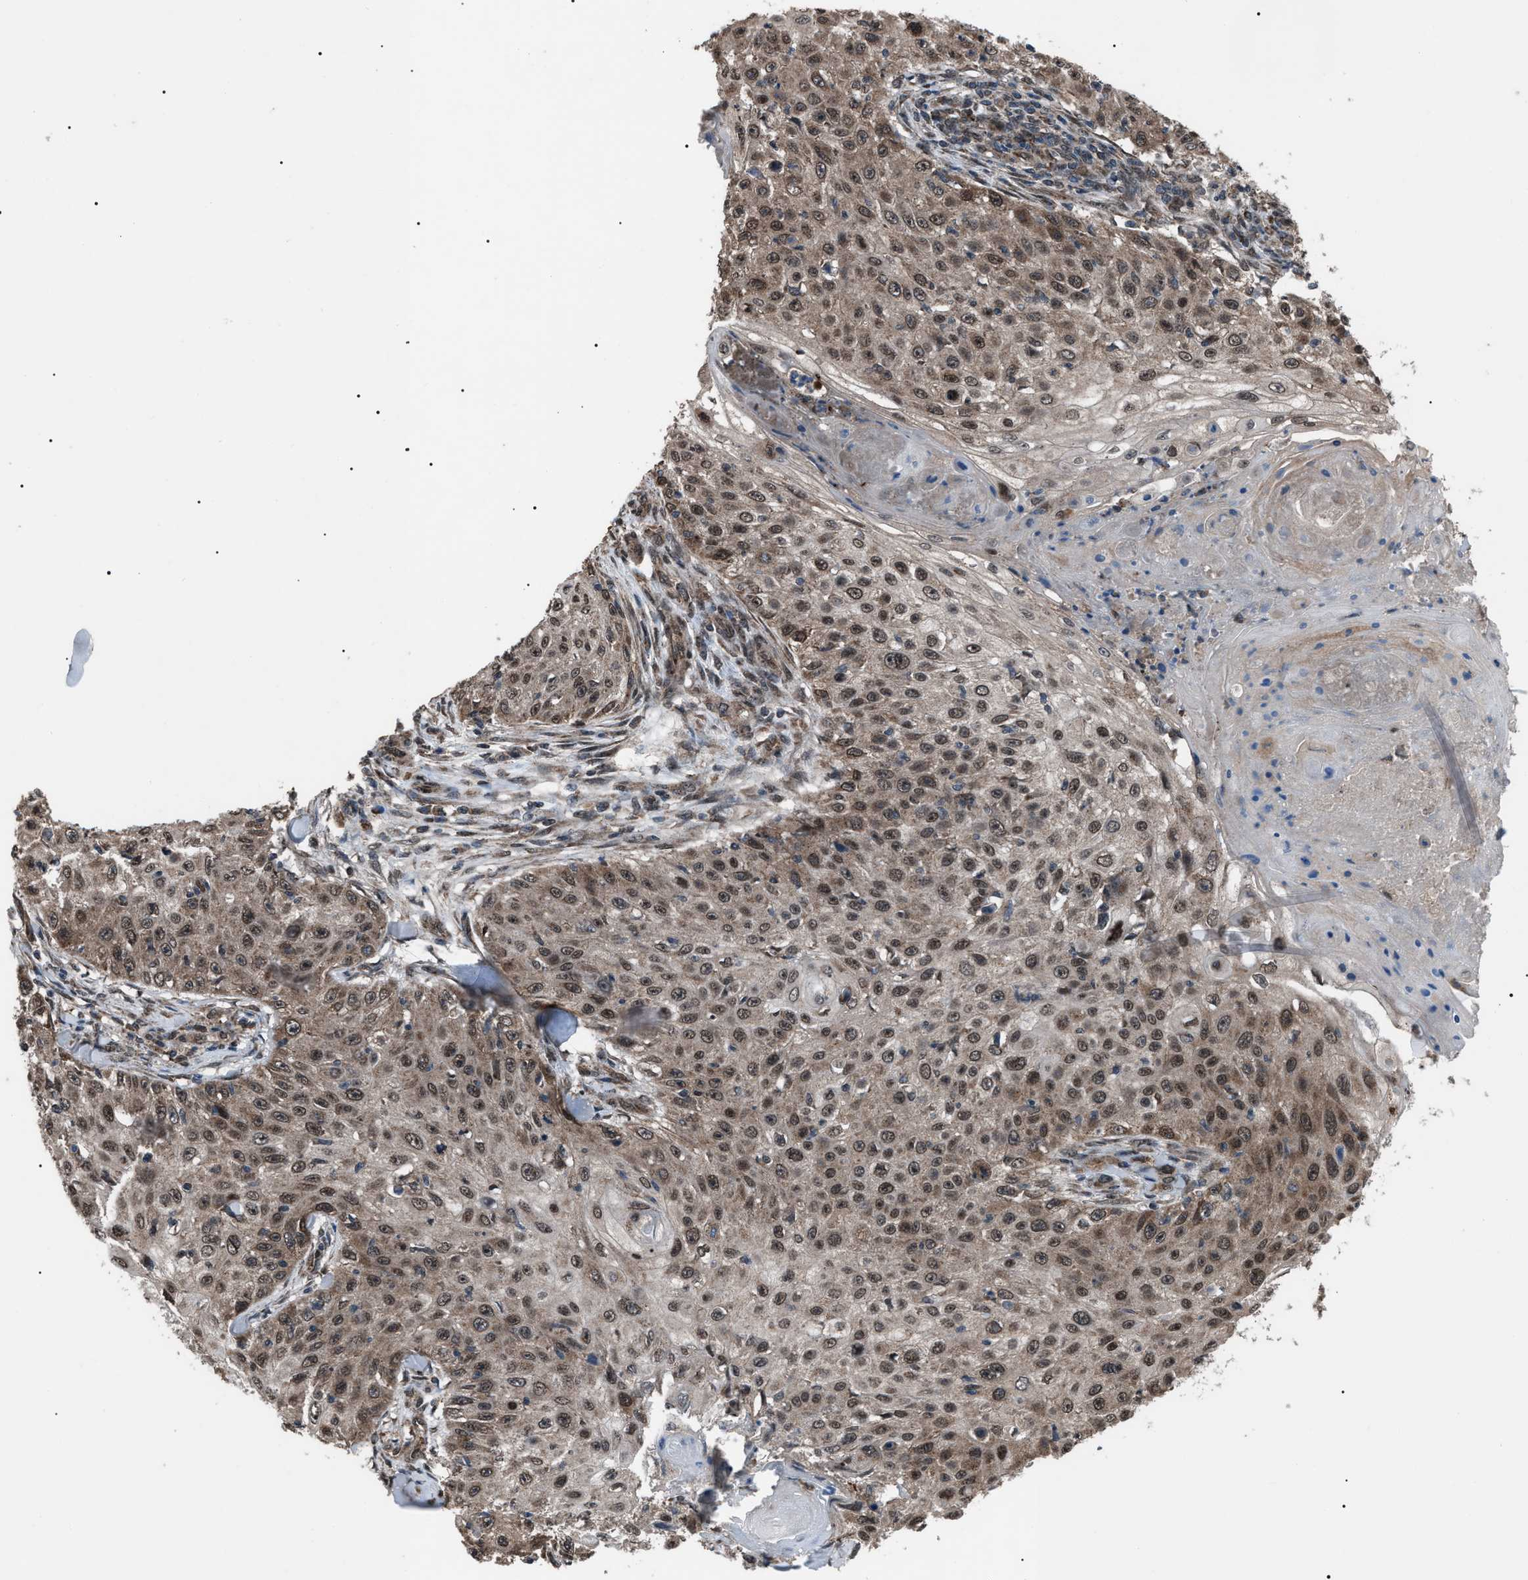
{"staining": {"intensity": "moderate", "quantity": ">75%", "location": "cytoplasmic/membranous,nuclear"}, "tissue": "skin cancer", "cell_type": "Tumor cells", "image_type": "cancer", "snomed": [{"axis": "morphology", "description": "Squamous cell carcinoma, NOS"}, {"axis": "topography", "description": "Skin"}], "caption": "This histopathology image demonstrates immunohistochemistry (IHC) staining of squamous cell carcinoma (skin), with medium moderate cytoplasmic/membranous and nuclear positivity in about >75% of tumor cells.", "gene": "ZFAND2A", "patient": {"sex": "male", "age": 86}}